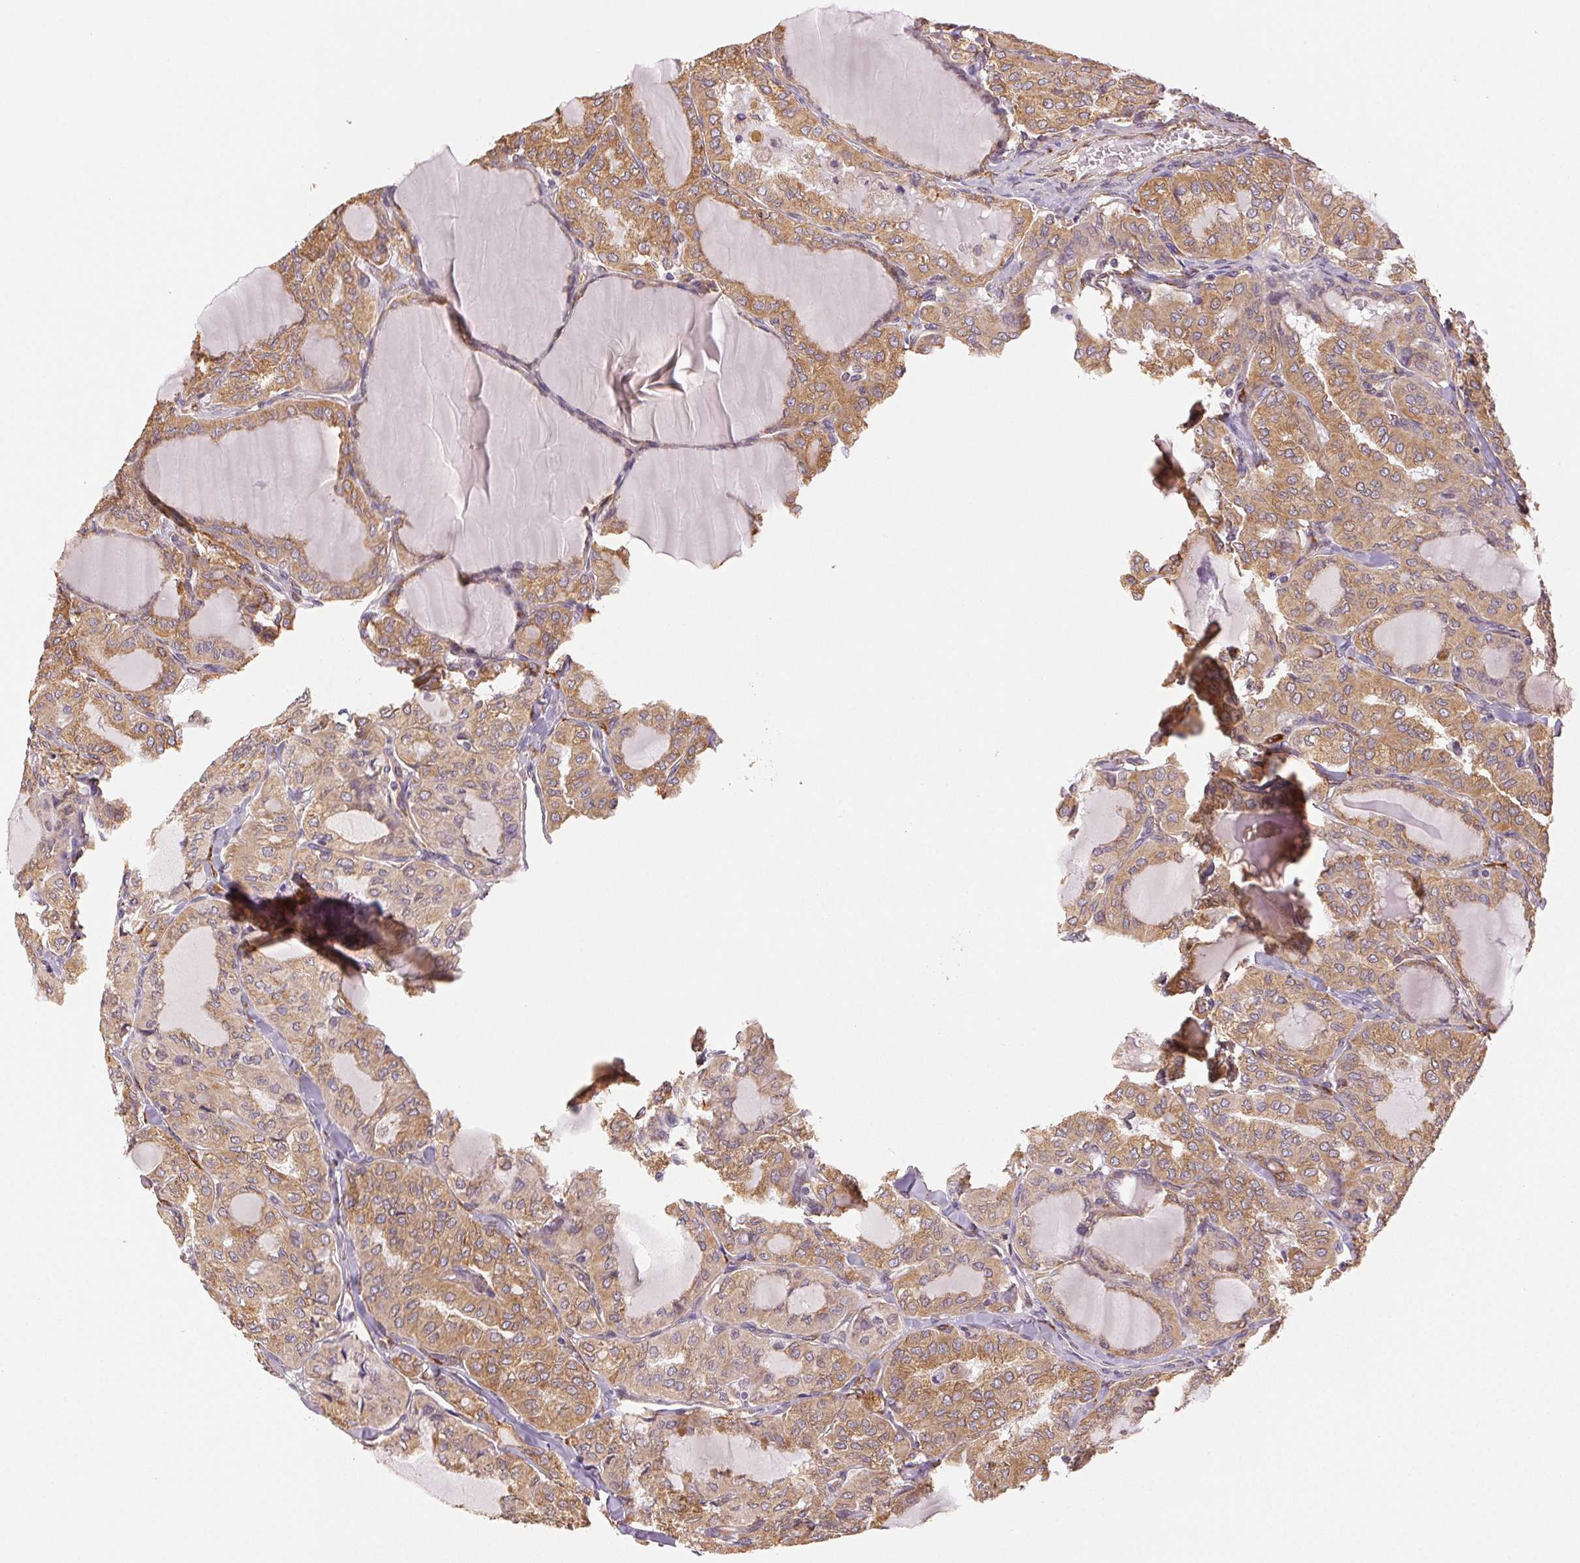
{"staining": {"intensity": "moderate", "quantity": ">75%", "location": "cytoplasmic/membranous"}, "tissue": "thyroid cancer", "cell_type": "Tumor cells", "image_type": "cancer", "snomed": [{"axis": "morphology", "description": "Papillary adenocarcinoma, NOS"}, {"axis": "topography", "description": "Thyroid gland"}], "caption": "Protein staining shows moderate cytoplasmic/membranous staining in about >75% of tumor cells in thyroid cancer.", "gene": "RCN3", "patient": {"sex": "male", "age": 20}}